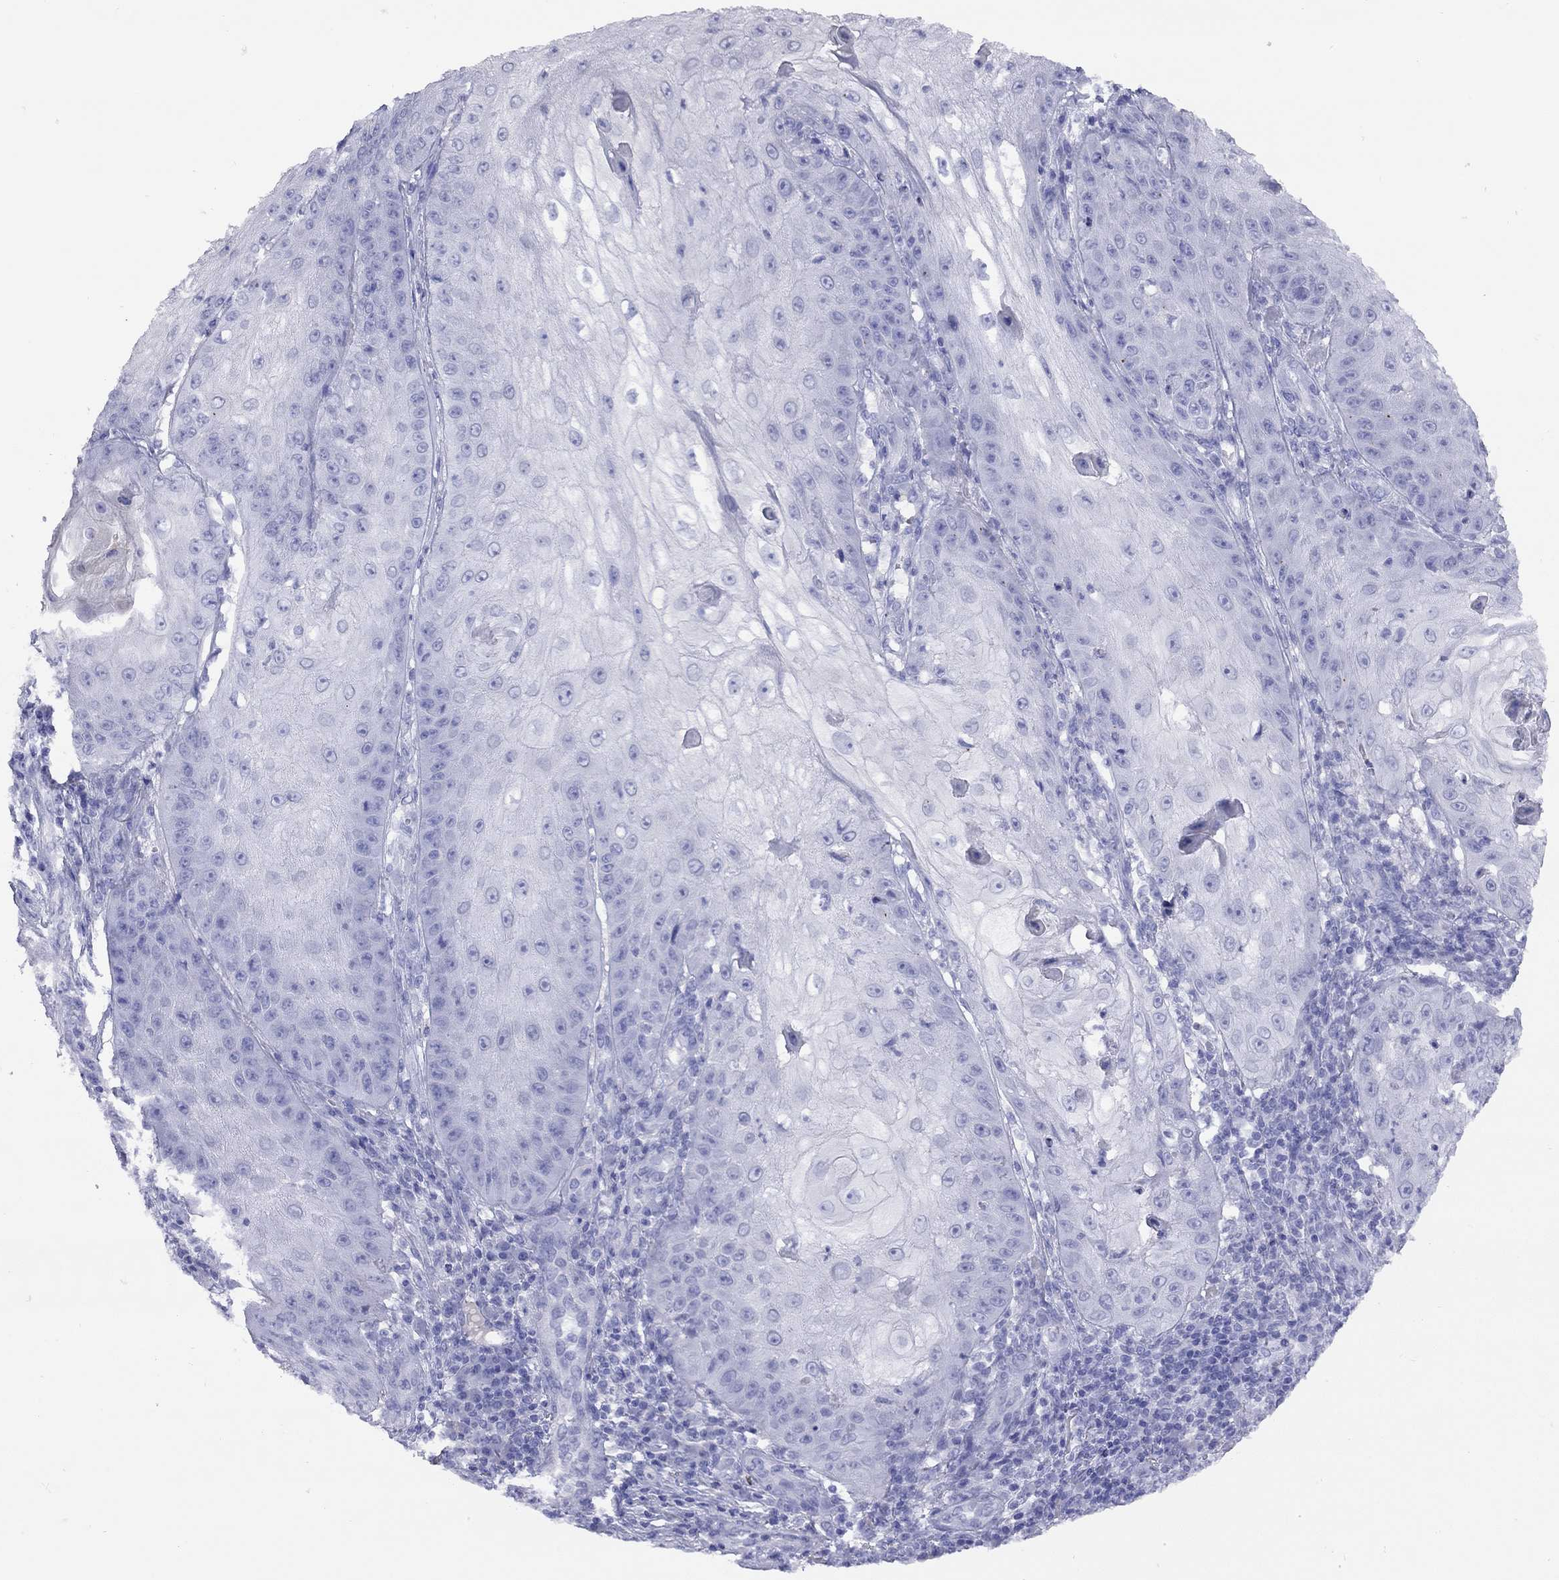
{"staining": {"intensity": "negative", "quantity": "none", "location": "none"}, "tissue": "skin cancer", "cell_type": "Tumor cells", "image_type": "cancer", "snomed": [{"axis": "morphology", "description": "Squamous cell carcinoma, NOS"}, {"axis": "topography", "description": "Skin"}], "caption": "High magnification brightfield microscopy of skin squamous cell carcinoma stained with DAB (brown) and counterstained with hematoxylin (blue): tumor cells show no significant staining.", "gene": "GRIA2", "patient": {"sex": "male", "age": 70}}